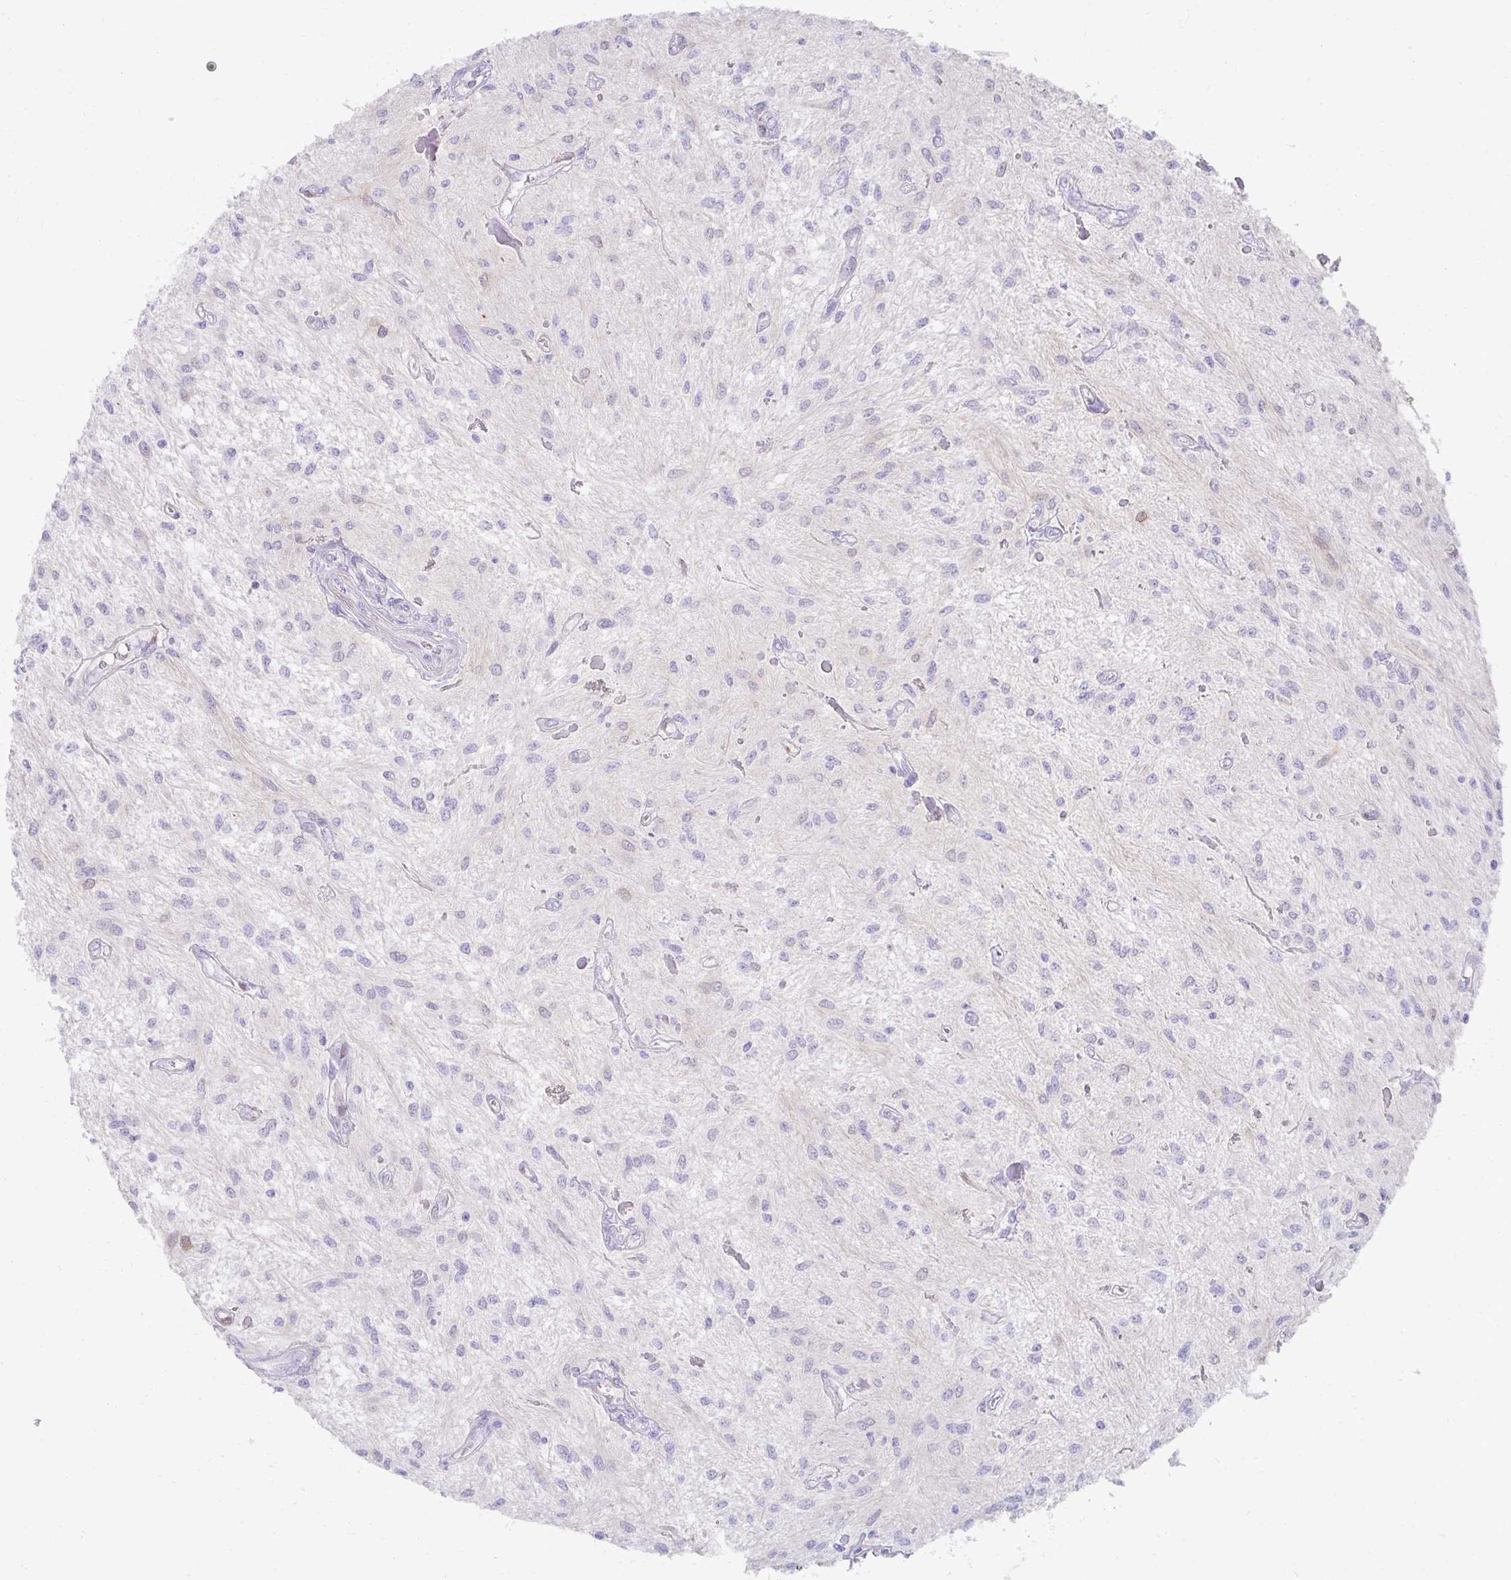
{"staining": {"intensity": "negative", "quantity": "none", "location": "none"}, "tissue": "glioma", "cell_type": "Tumor cells", "image_type": "cancer", "snomed": [{"axis": "morphology", "description": "Glioma, malignant, Low grade"}, {"axis": "topography", "description": "Cerebellum"}], "caption": "Malignant low-grade glioma stained for a protein using immunohistochemistry reveals no positivity tumor cells.", "gene": "HSPB6", "patient": {"sex": "female", "age": 14}}